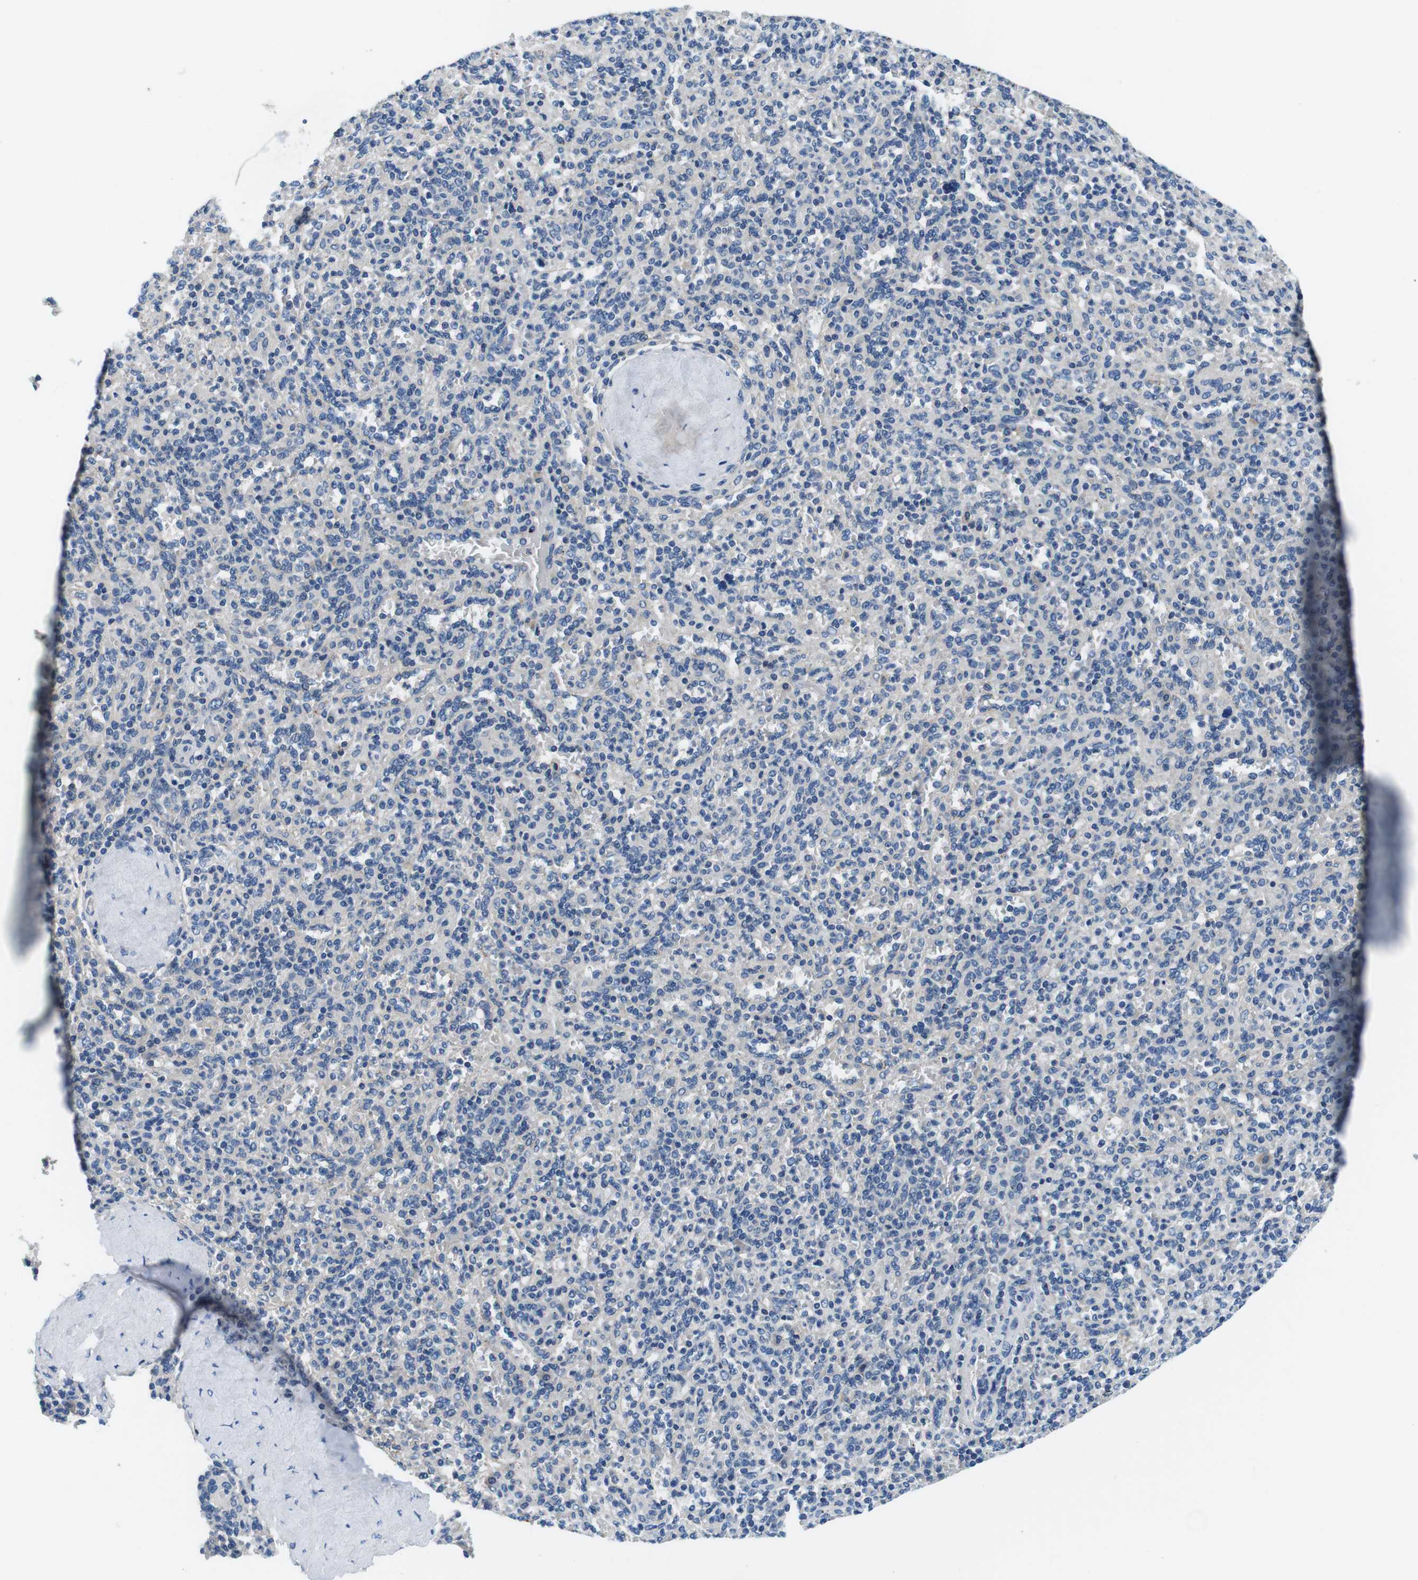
{"staining": {"intensity": "negative", "quantity": "none", "location": "none"}, "tissue": "spleen", "cell_type": "Cells in red pulp", "image_type": "normal", "snomed": [{"axis": "morphology", "description": "Normal tissue, NOS"}, {"axis": "topography", "description": "Spleen"}], "caption": "IHC micrograph of normal spleen stained for a protein (brown), which reveals no staining in cells in red pulp.", "gene": "DENND4C", "patient": {"sex": "male", "age": 36}}